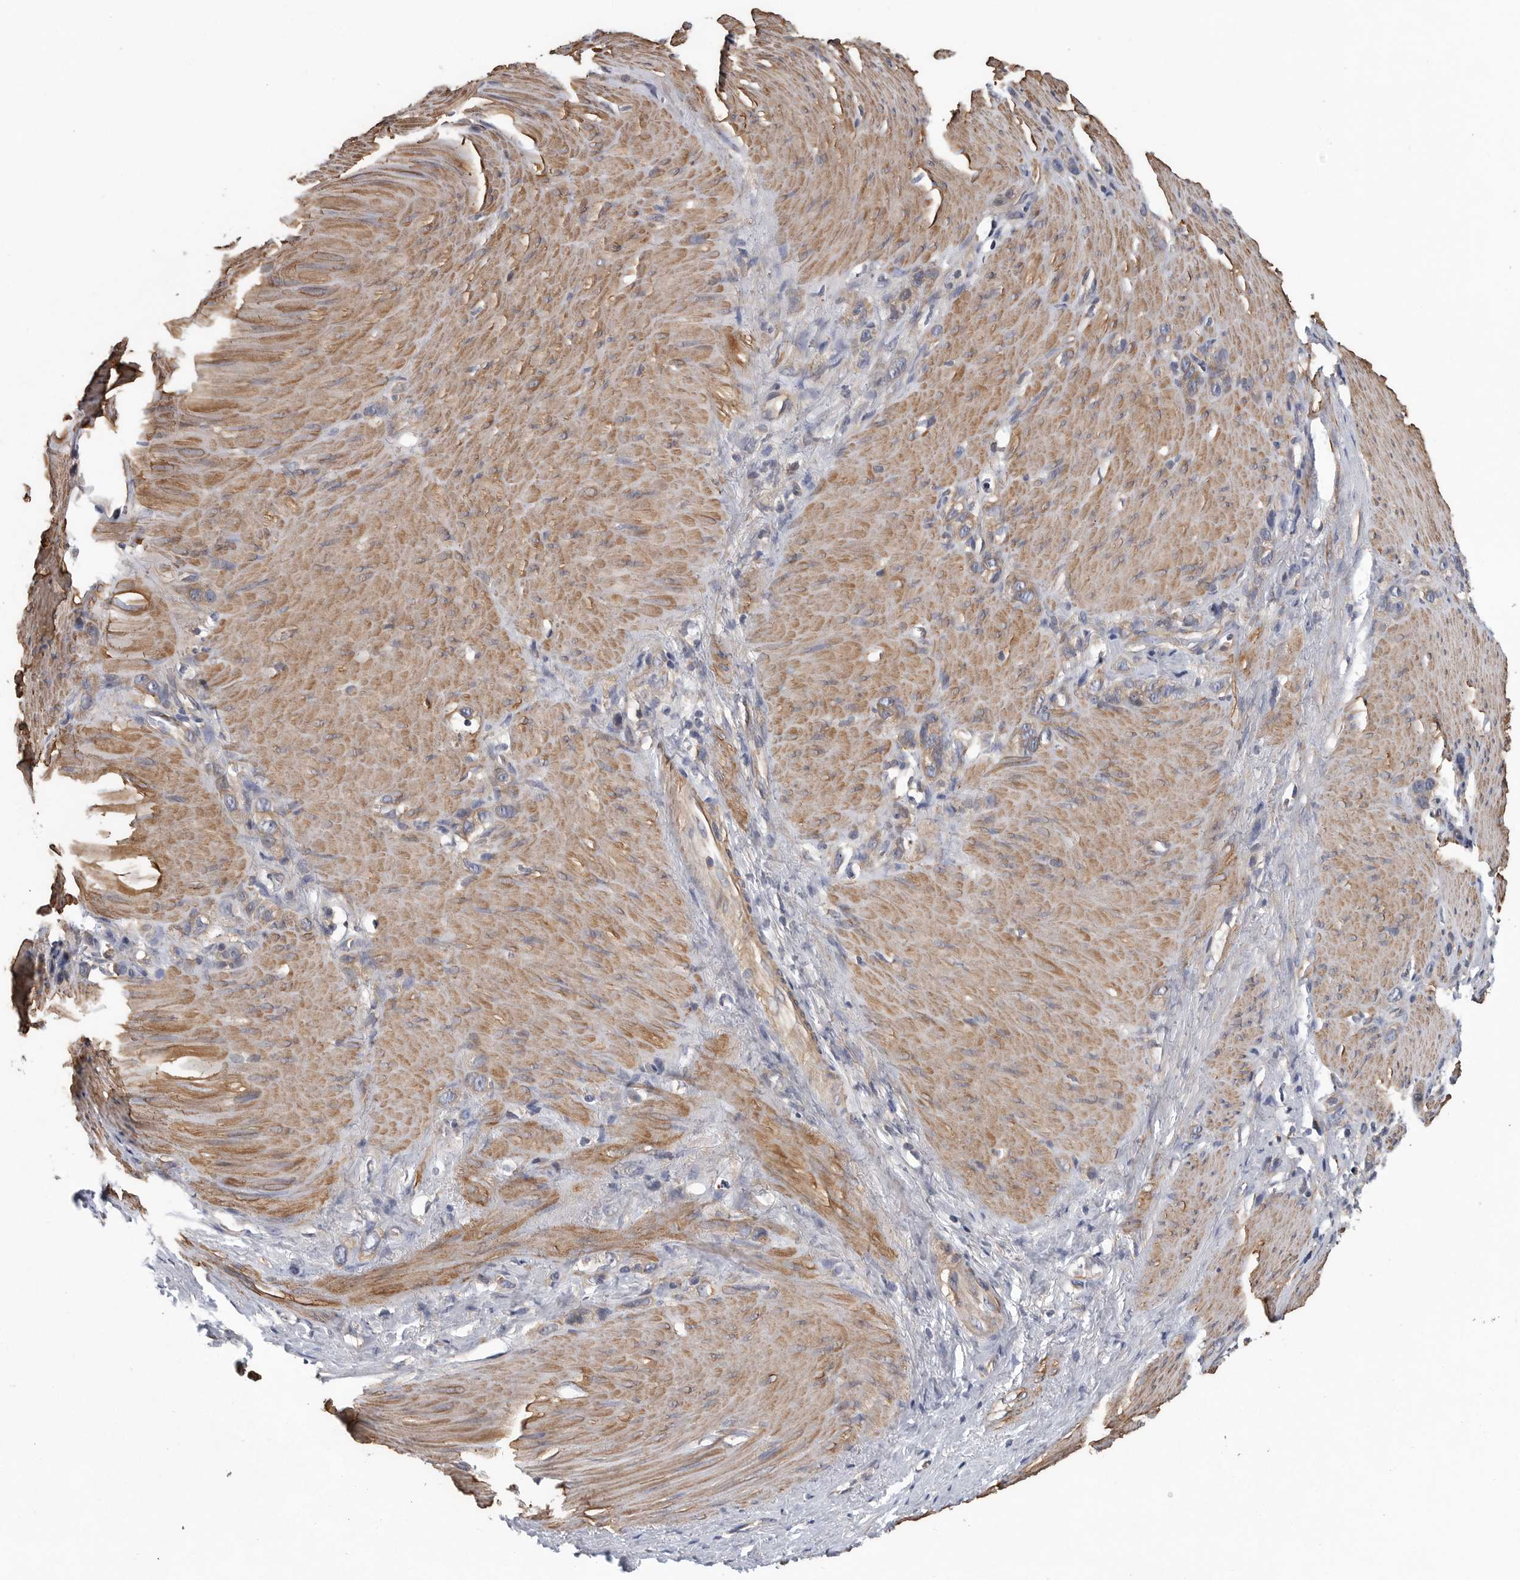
{"staining": {"intensity": "weak", "quantity": "25%-75%", "location": "cytoplasmic/membranous"}, "tissue": "stomach cancer", "cell_type": "Tumor cells", "image_type": "cancer", "snomed": [{"axis": "morphology", "description": "Normal tissue, NOS"}, {"axis": "morphology", "description": "Adenocarcinoma, NOS"}, {"axis": "morphology", "description": "Adenocarcinoma, High grade"}, {"axis": "topography", "description": "Stomach, upper"}, {"axis": "topography", "description": "Stomach"}], "caption": "IHC of stomach cancer (adenocarcinoma (high-grade)) shows low levels of weak cytoplasmic/membranous staining in about 25%-75% of tumor cells.", "gene": "OXR1", "patient": {"sex": "female", "age": 65}}